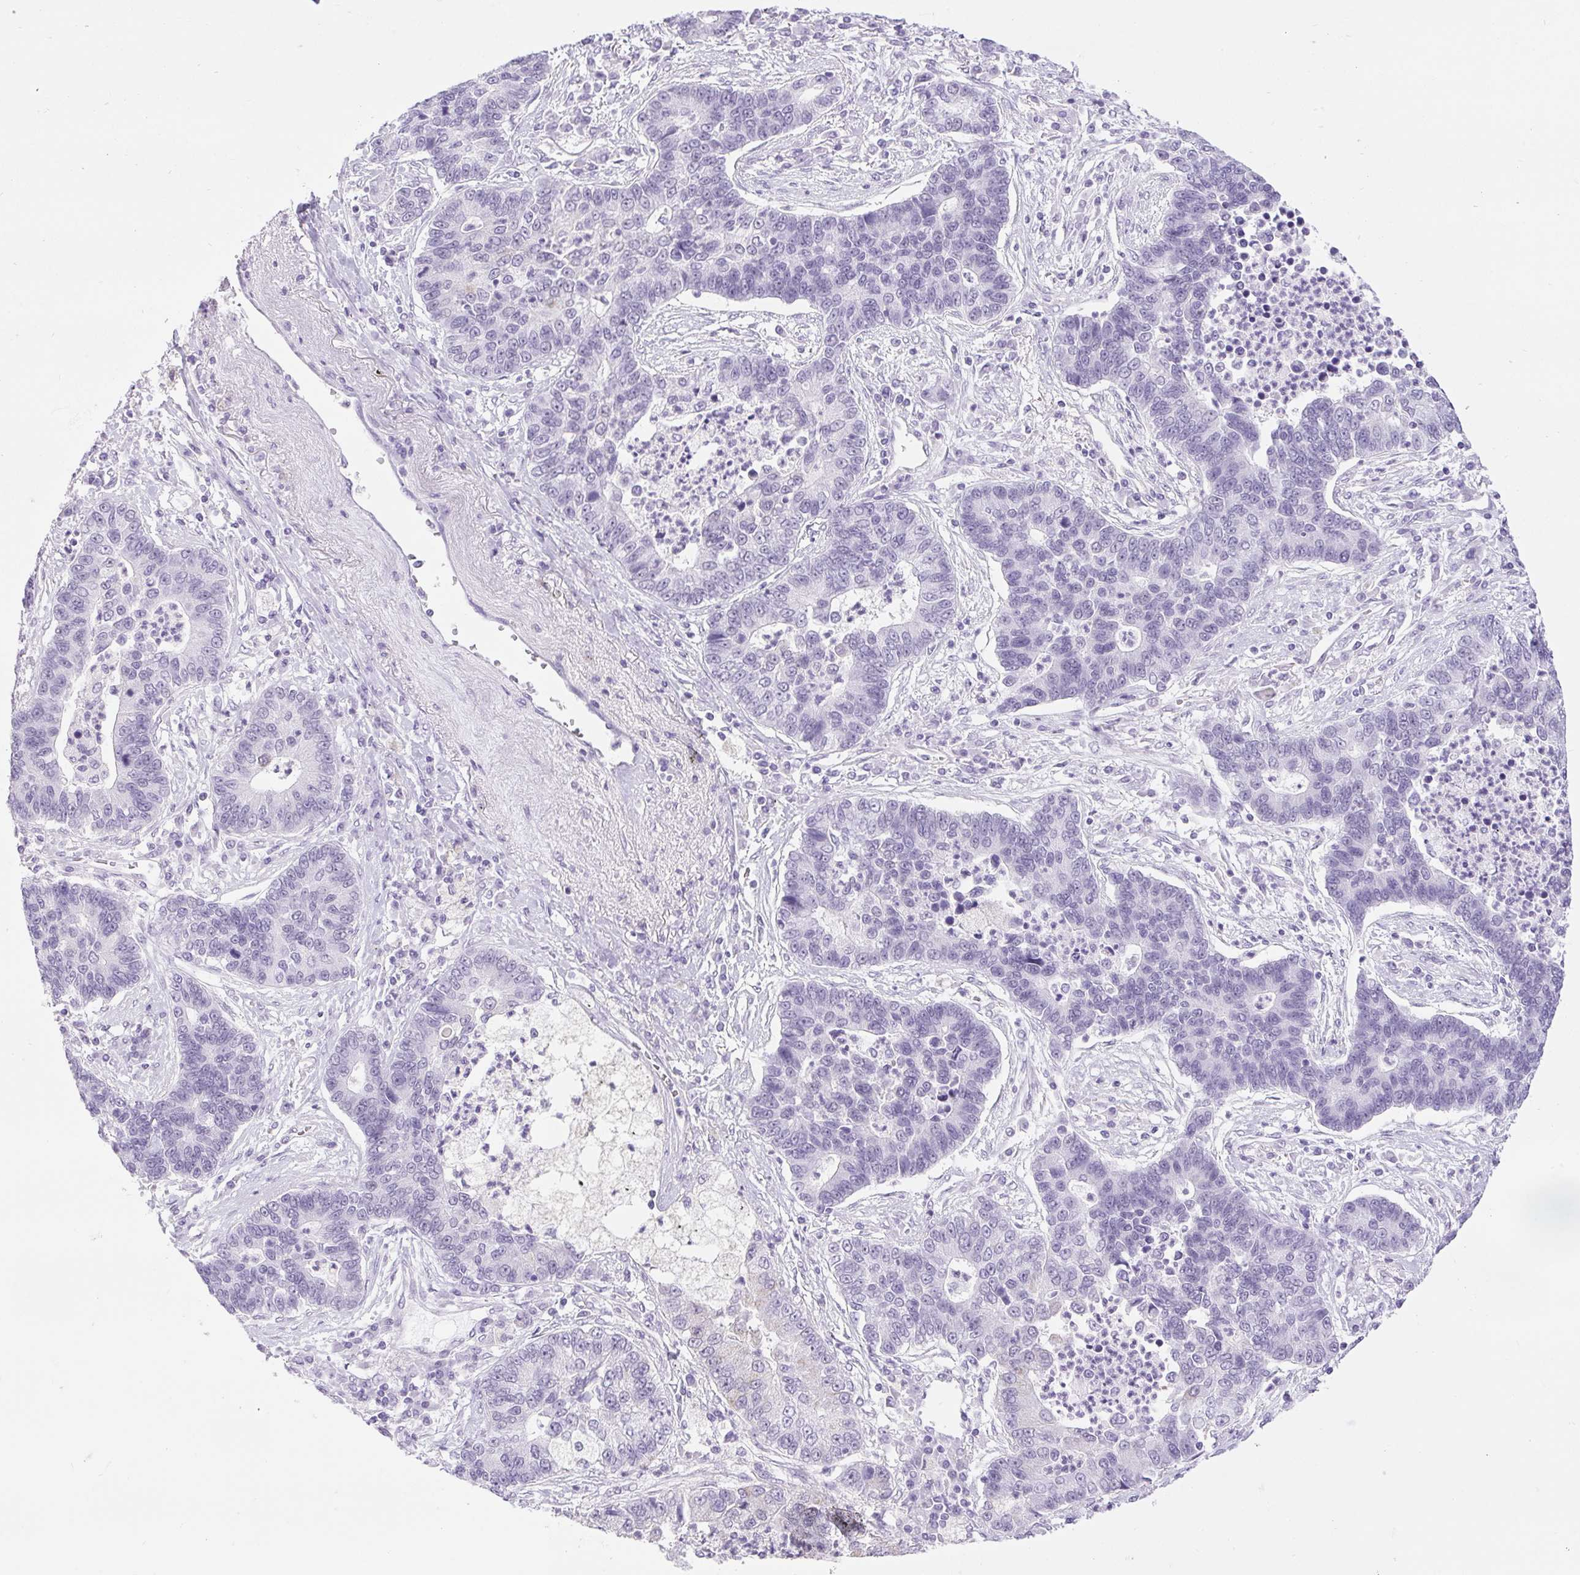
{"staining": {"intensity": "weak", "quantity": "<25%", "location": "cytoplasmic/membranous"}, "tissue": "lung cancer", "cell_type": "Tumor cells", "image_type": "cancer", "snomed": [{"axis": "morphology", "description": "Adenocarcinoma, NOS"}, {"axis": "topography", "description": "Lung"}], "caption": "An image of adenocarcinoma (lung) stained for a protein displays no brown staining in tumor cells.", "gene": "BCAS1", "patient": {"sex": "female", "age": 57}}